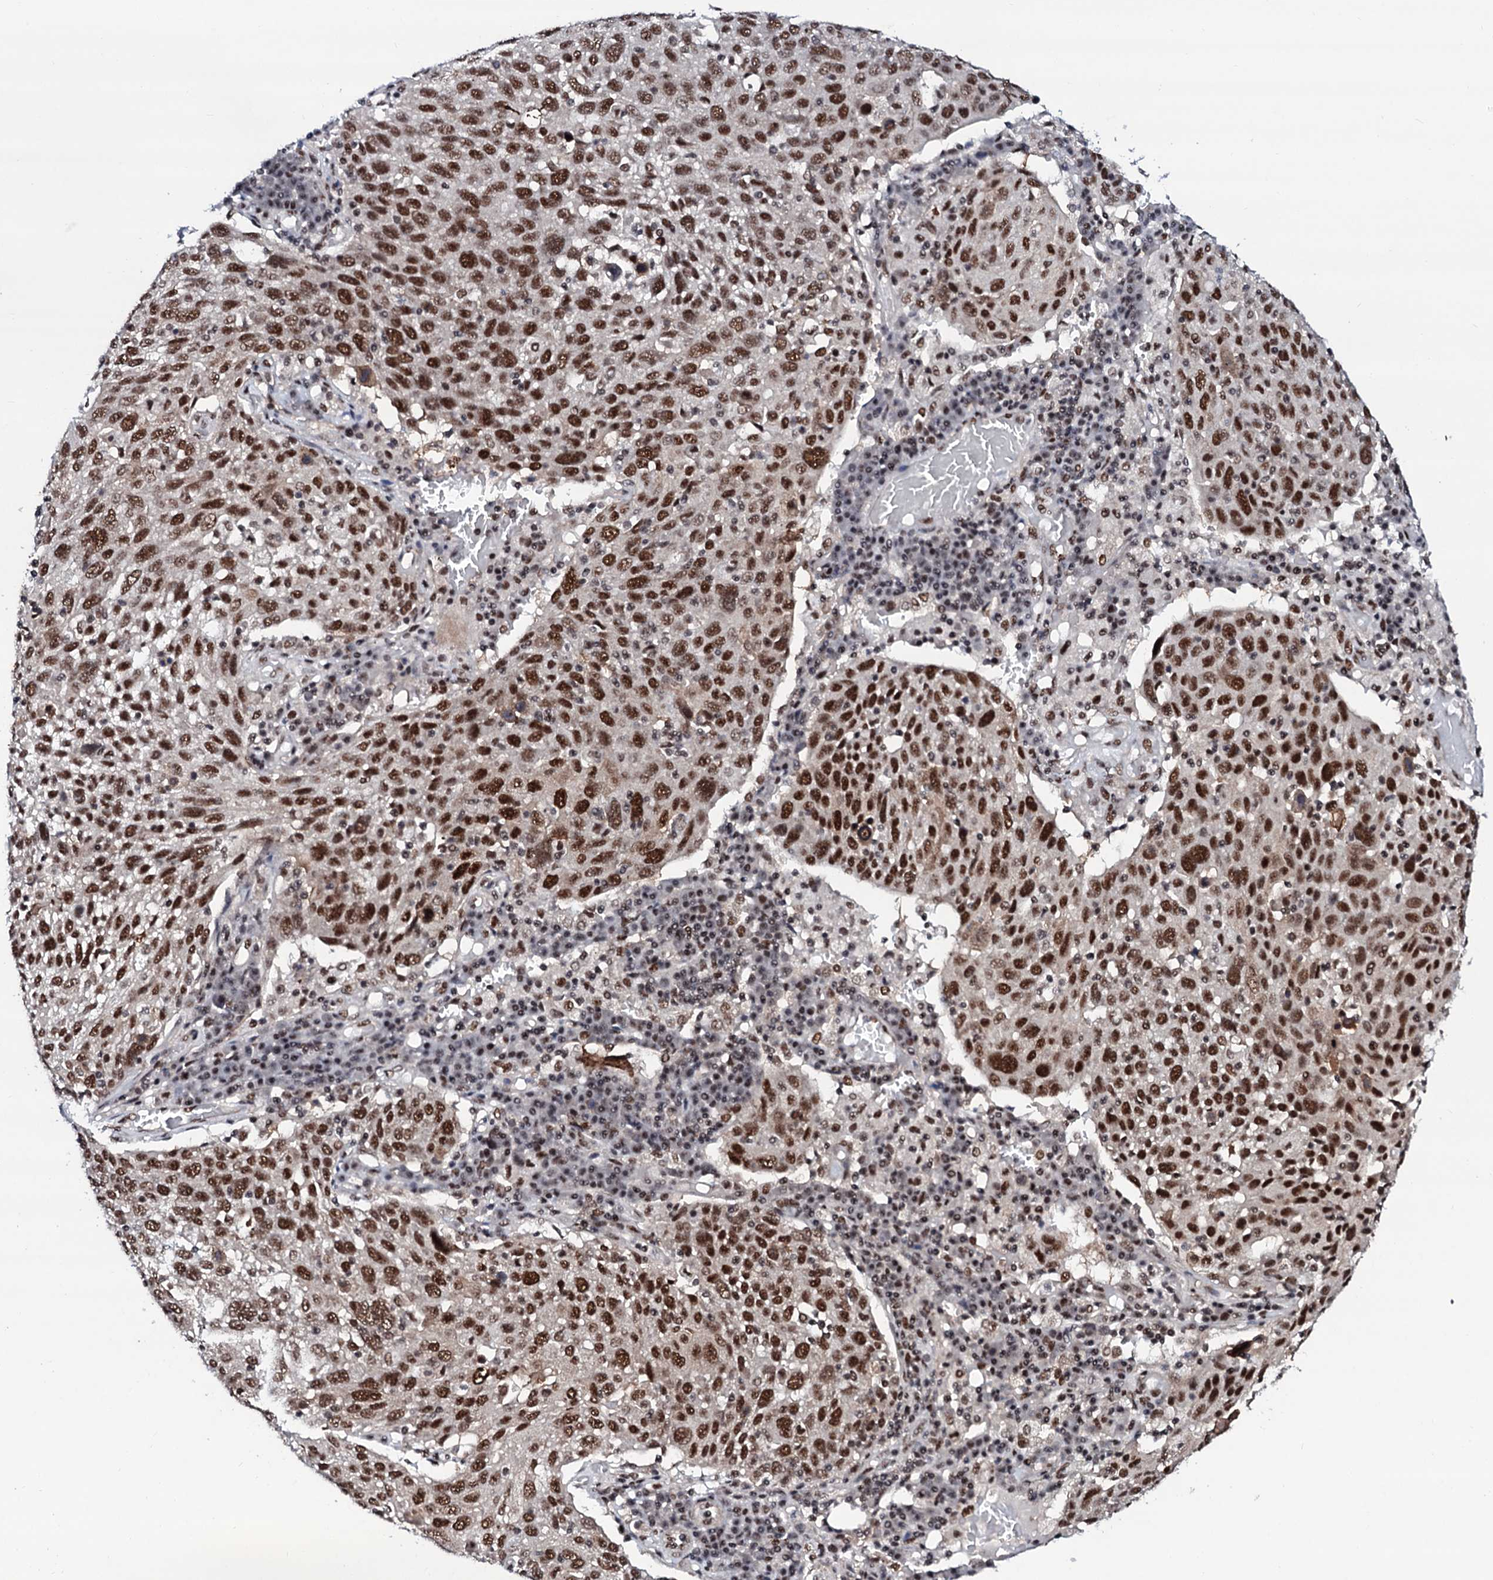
{"staining": {"intensity": "strong", "quantity": ">75%", "location": "nuclear"}, "tissue": "lung cancer", "cell_type": "Tumor cells", "image_type": "cancer", "snomed": [{"axis": "morphology", "description": "Squamous cell carcinoma, NOS"}, {"axis": "topography", "description": "Lung"}], "caption": "This histopathology image reveals immunohistochemistry (IHC) staining of human lung cancer, with high strong nuclear staining in approximately >75% of tumor cells.", "gene": "PRPF18", "patient": {"sex": "male", "age": 65}}